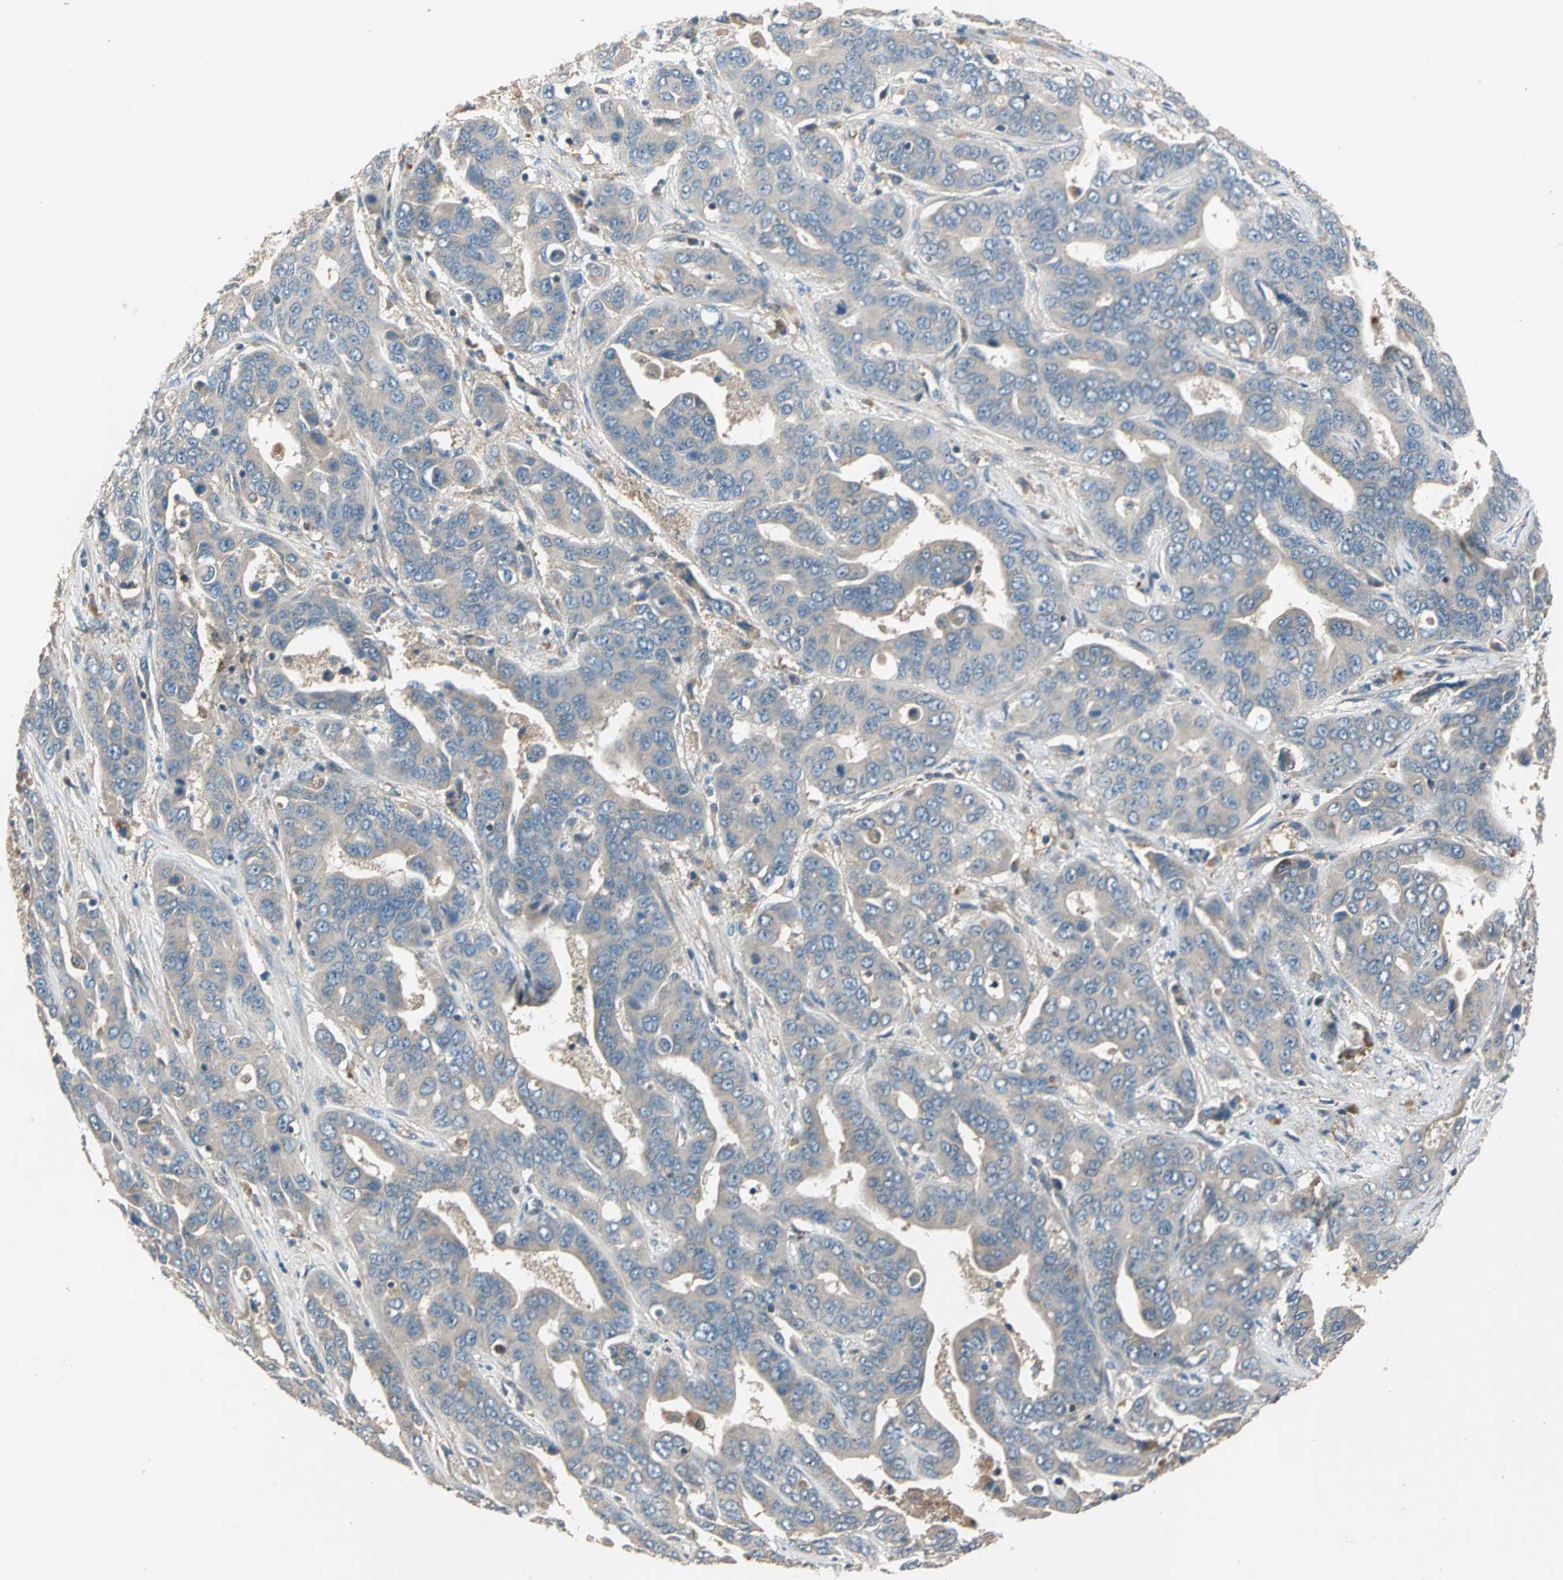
{"staining": {"intensity": "negative", "quantity": "none", "location": "none"}, "tissue": "liver cancer", "cell_type": "Tumor cells", "image_type": "cancer", "snomed": [{"axis": "morphology", "description": "Cholangiocarcinoma"}, {"axis": "topography", "description": "Liver"}], "caption": "Tumor cells are negative for brown protein staining in liver cancer (cholangiocarcinoma).", "gene": "EMCN", "patient": {"sex": "female", "age": 52}}